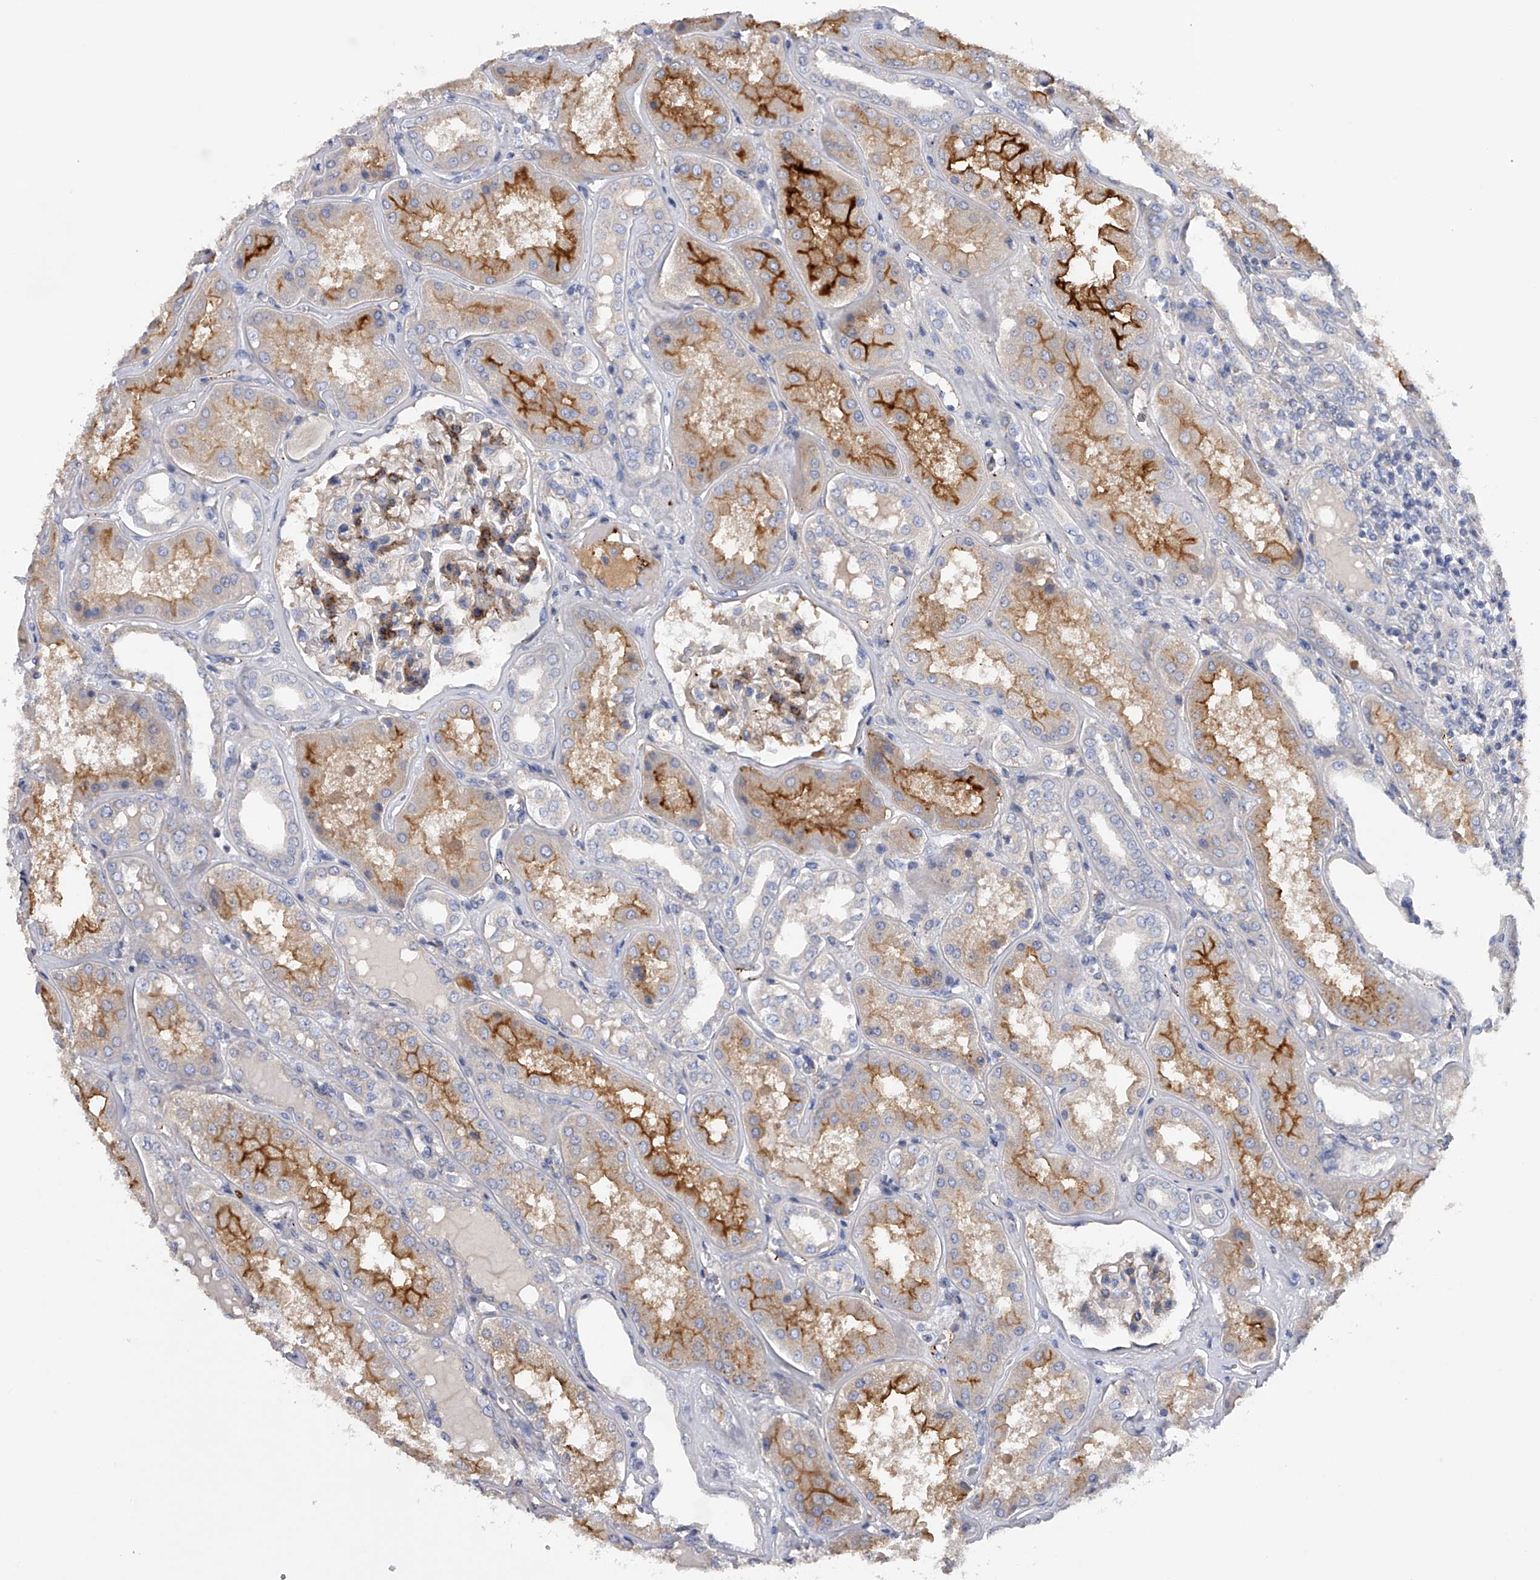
{"staining": {"intensity": "moderate", "quantity": "<25%", "location": "cytoplasmic/membranous"}, "tissue": "kidney", "cell_type": "Cells in glomeruli", "image_type": "normal", "snomed": [{"axis": "morphology", "description": "Normal tissue, NOS"}, {"axis": "topography", "description": "Kidney"}], "caption": "Immunohistochemistry staining of unremarkable kidney, which exhibits low levels of moderate cytoplasmic/membranous positivity in approximately <25% of cells in glomeruli indicating moderate cytoplasmic/membranous protein expression. The staining was performed using DAB (brown) for protein detection and nuclei were counterstained in hematoxylin (blue).", "gene": "RWDD2A", "patient": {"sex": "female", "age": 56}}